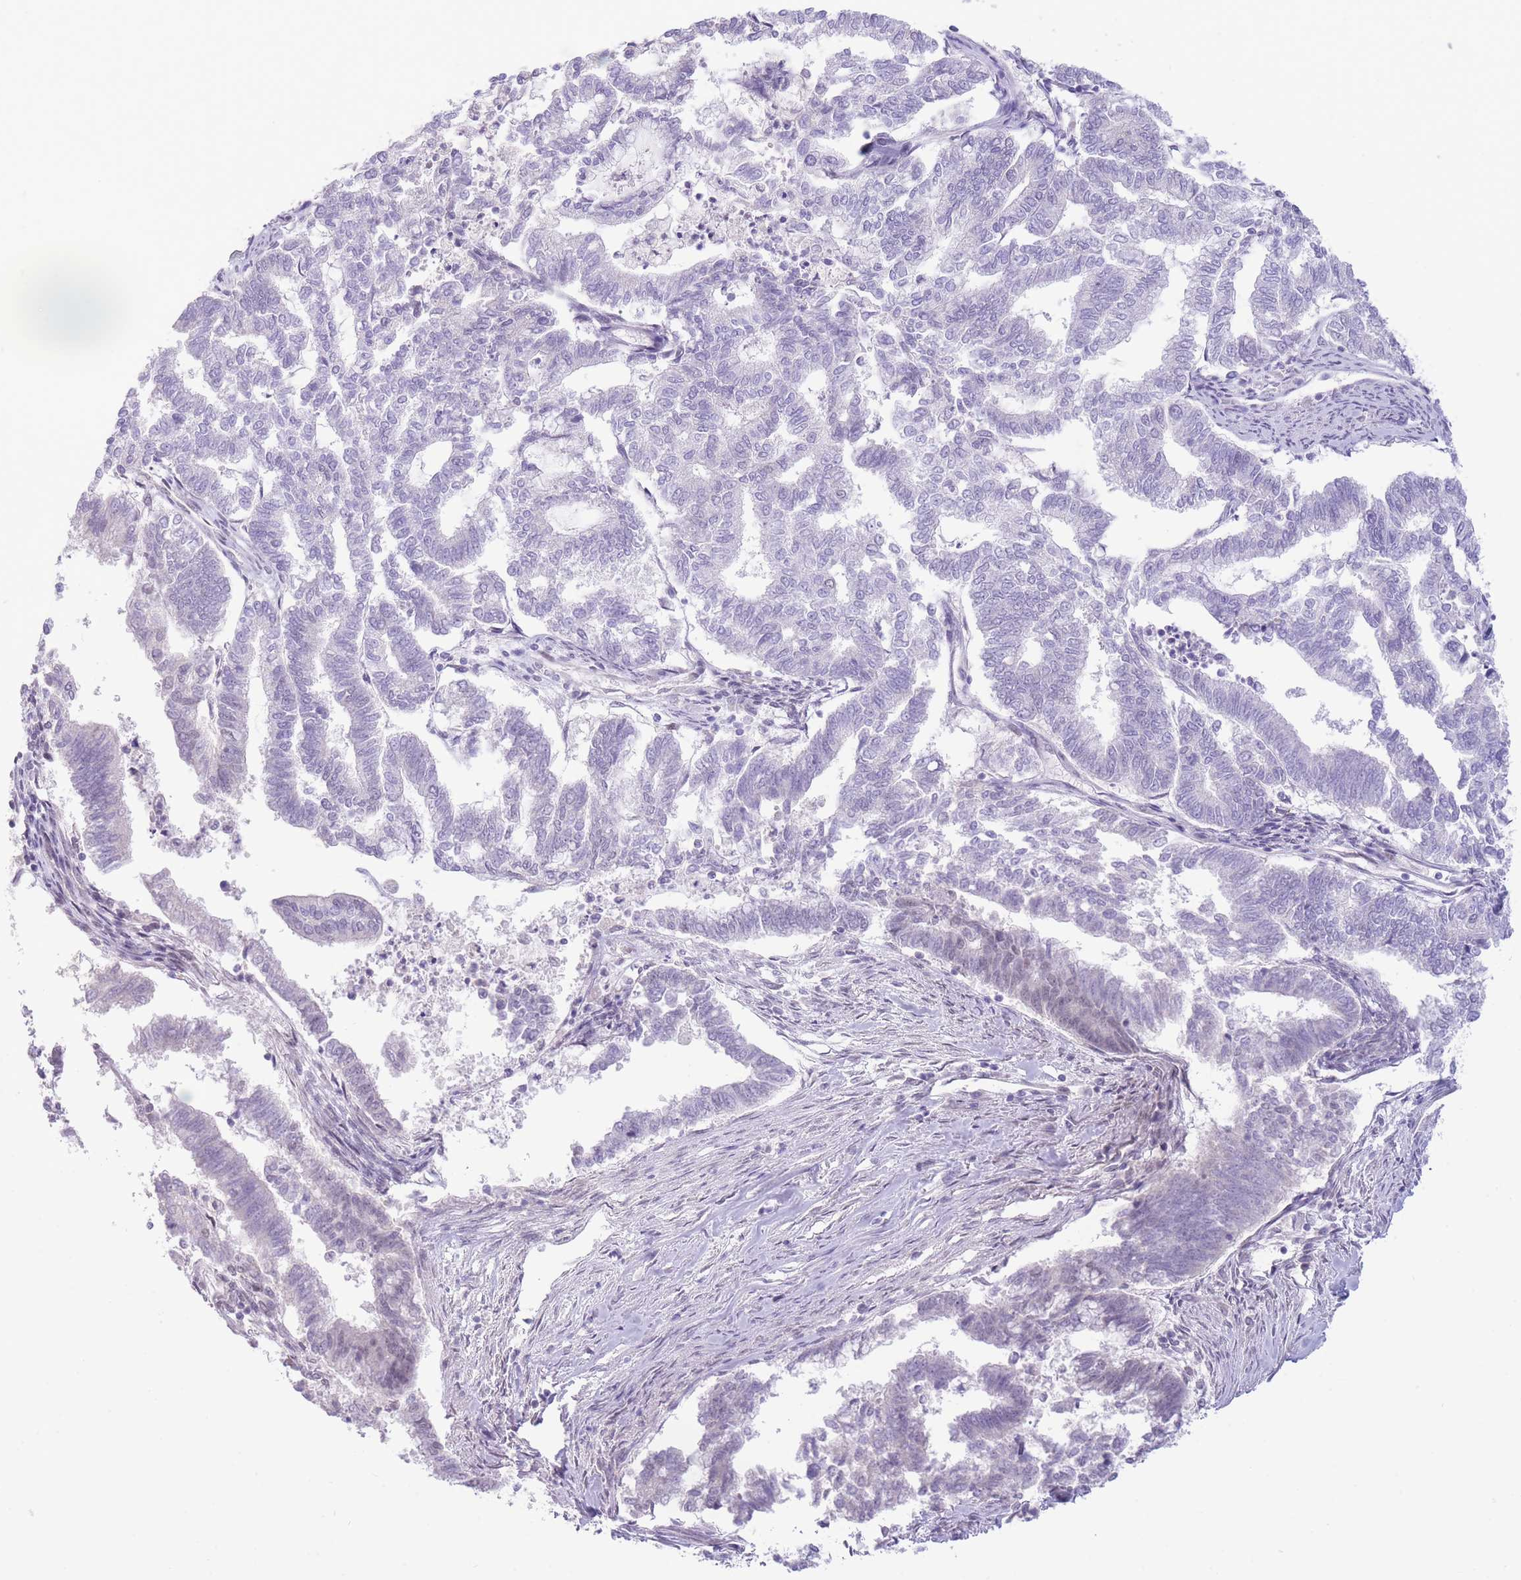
{"staining": {"intensity": "negative", "quantity": "none", "location": "none"}, "tissue": "endometrial cancer", "cell_type": "Tumor cells", "image_type": "cancer", "snomed": [{"axis": "morphology", "description": "Adenocarcinoma, NOS"}, {"axis": "topography", "description": "Endometrium"}], "caption": "Human endometrial cancer stained for a protein using immunohistochemistry (IHC) shows no expression in tumor cells.", "gene": "FBXO46", "patient": {"sex": "female", "age": 79}}